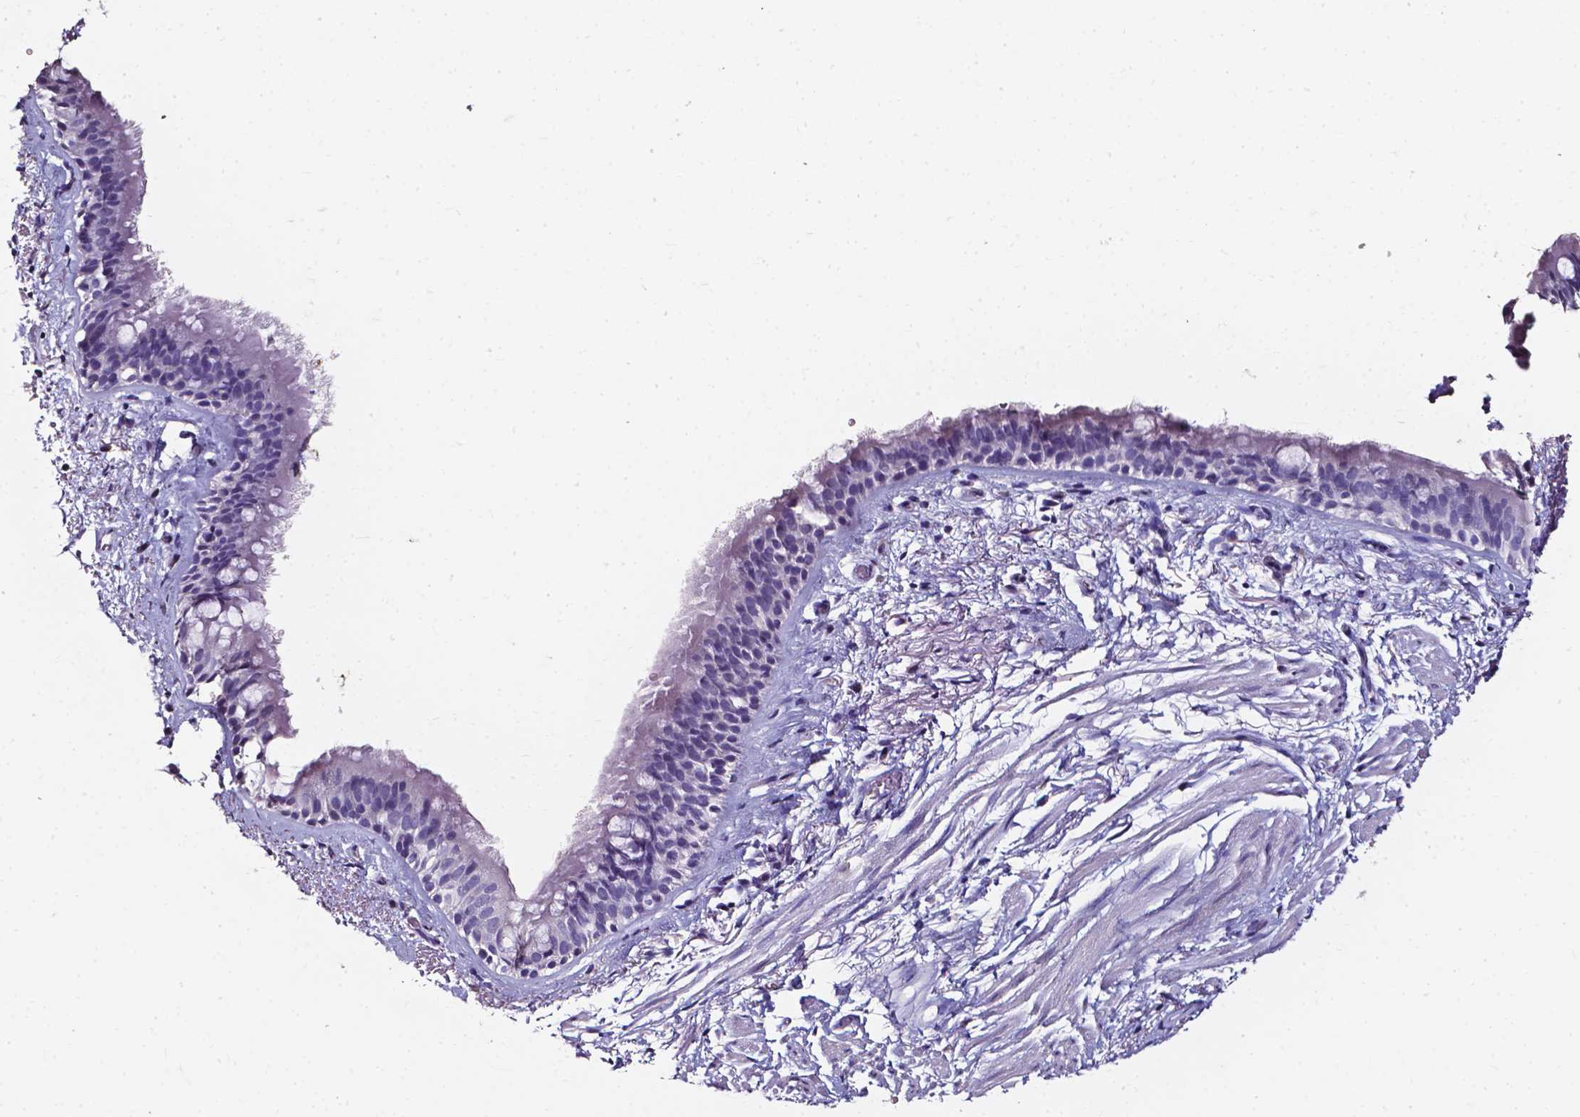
{"staining": {"intensity": "negative", "quantity": "none", "location": "none"}, "tissue": "bronchus", "cell_type": "Respiratory epithelial cells", "image_type": "normal", "snomed": [{"axis": "morphology", "description": "Normal tissue, NOS"}, {"axis": "topography", "description": "Cartilage tissue"}, {"axis": "topography", "description": "Bronchus"}], "caption": "The histopathology image exhibits no significant positivity in respiratory epithelial cells of bronchus. (Brightfield microscopy of DAB IHC at high magnification).", "gene": "DEFA5", "patient": {"sex": "male", "age": 58}}